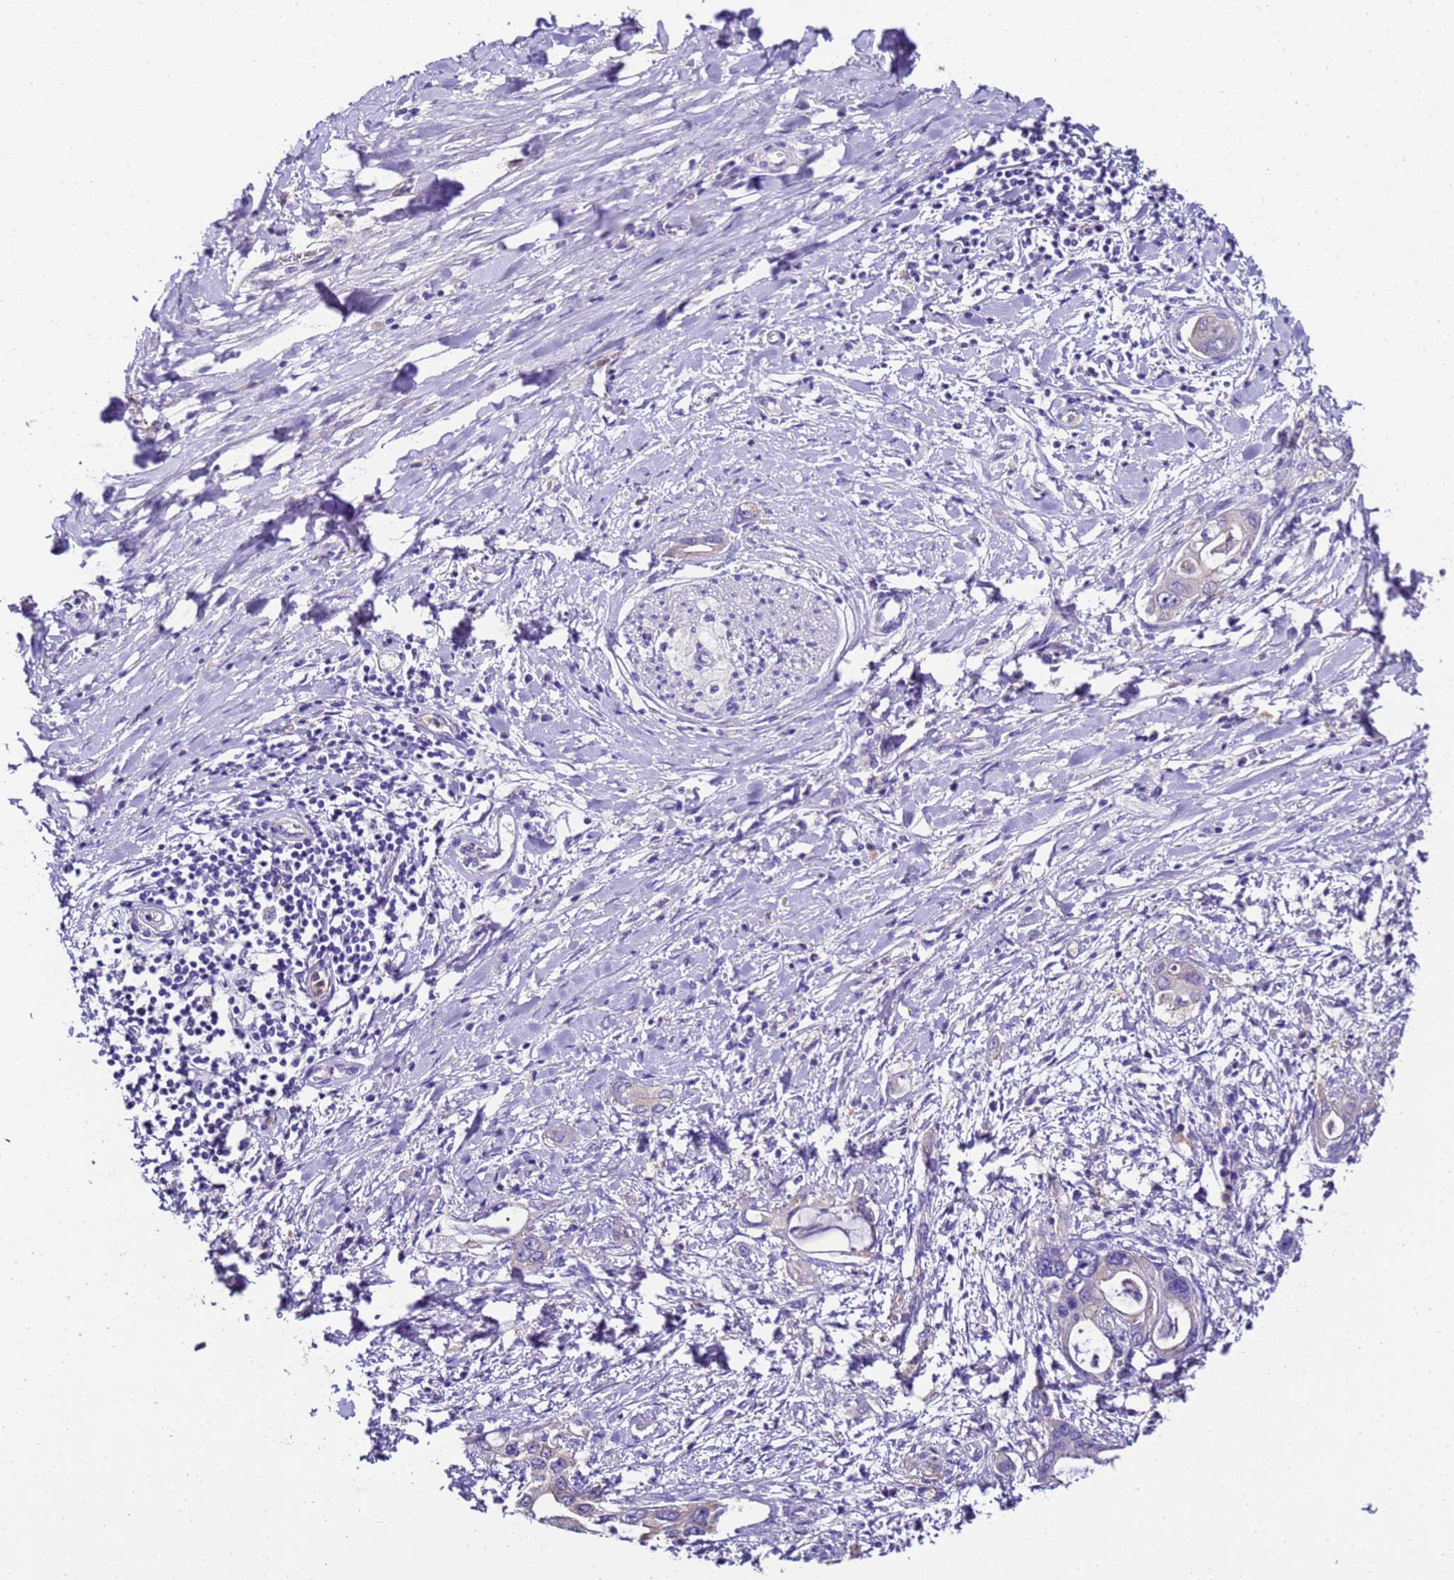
{"staining": {"intensity": "weak", "quantity": "<25%", "location": "cytoplasmic/membranous"}, "tissue": "pancreatic cancer", "cell_type": "Tumor cells", "image_type": "cancer", "snomed": [{"axis": "morphology", "description": "Inflammation, NOS"}, {"axis": "morphology", "description": "Adenocarcinoma, NOS"}, {"axis": "topography", "description": "Pancreas"}], "caption": "Human pancreatic cancer (adenocarcinoma) stained for a protein using immunohistochemistry exhibits no staining in tumor cells.", "gene": "UGT2A1", "patient": {"sex": "female", "age": 56}}